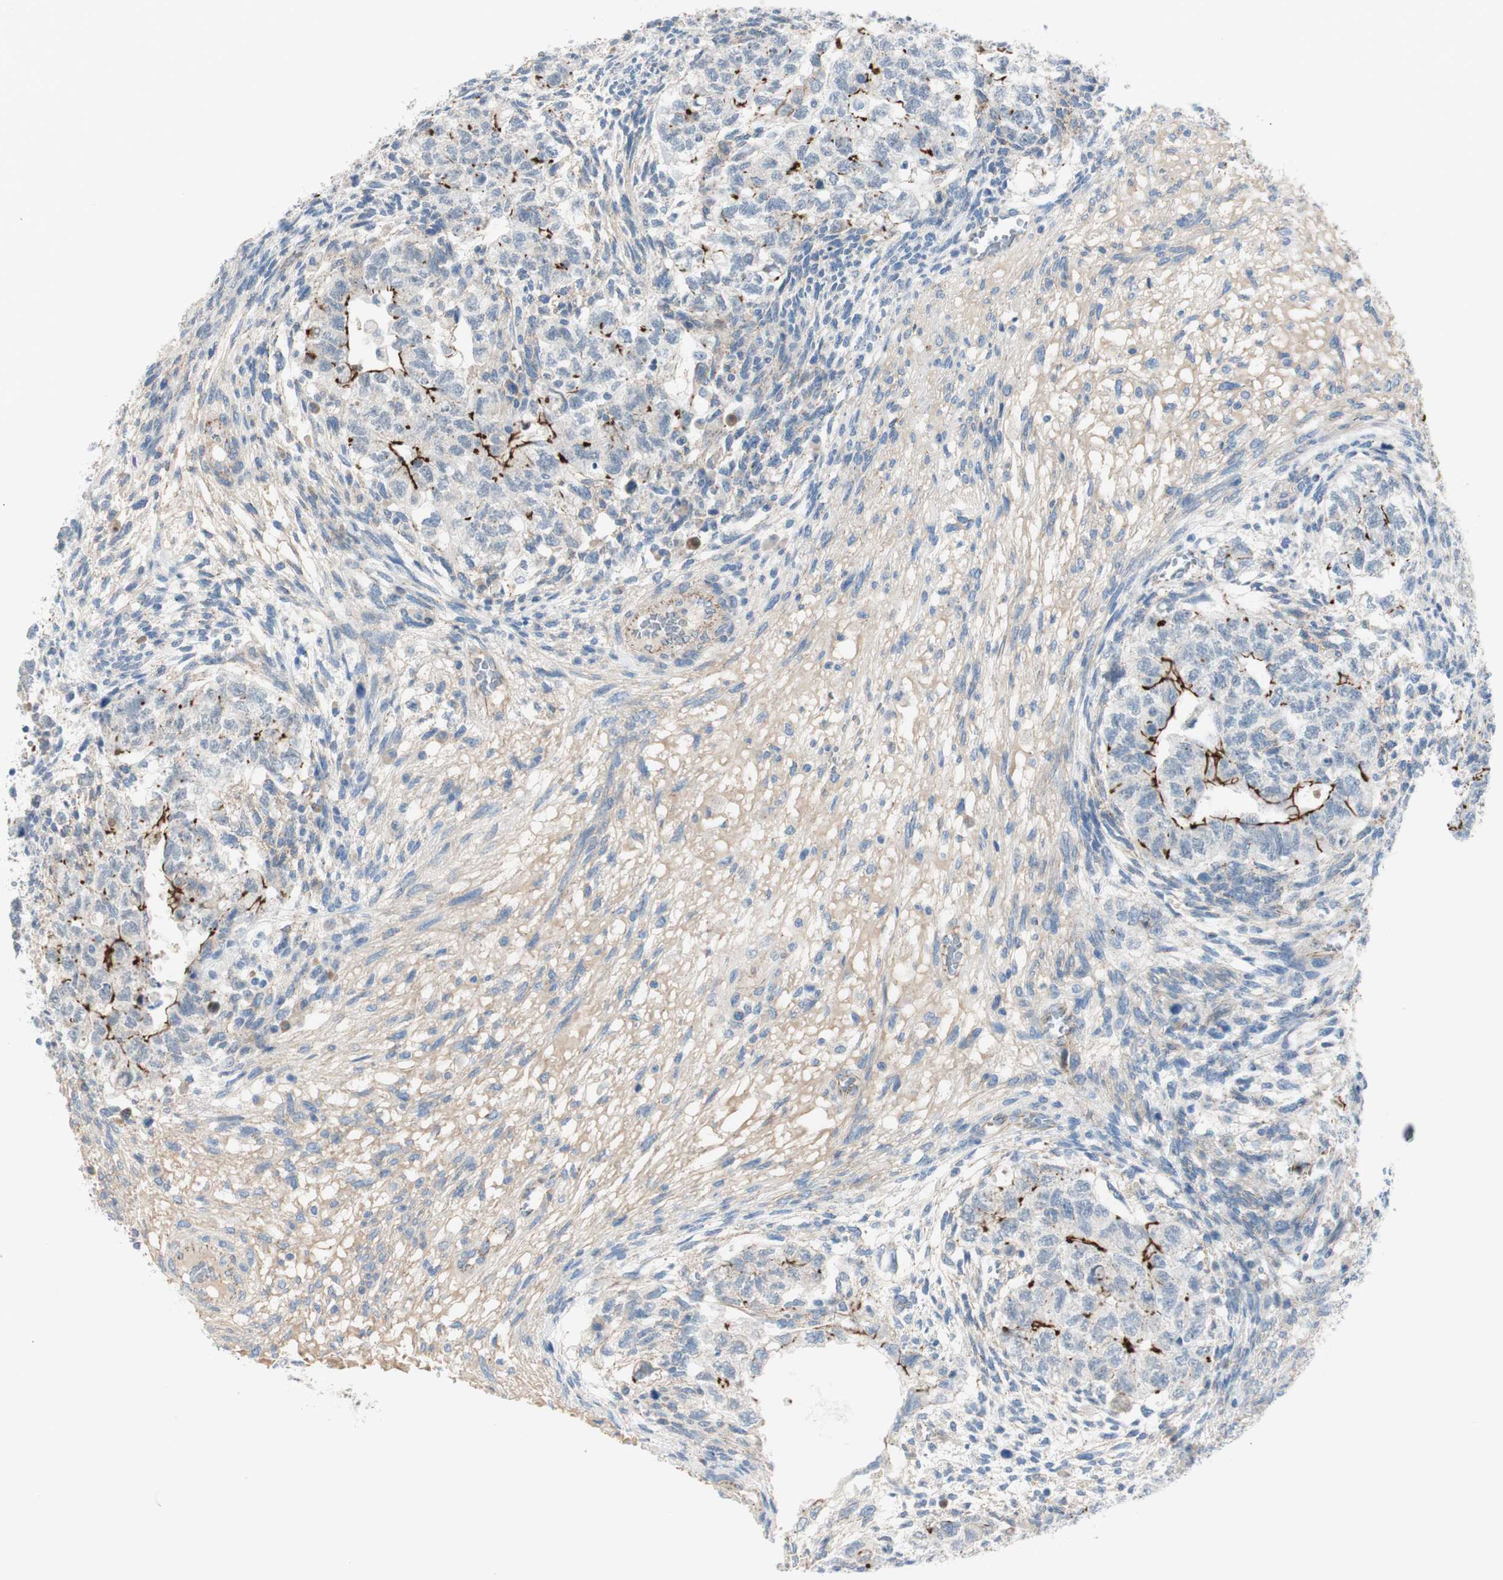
{"staining": {"intensity": "moderate", "quantity": "25%-75%", "location": "cytoplasmic/membranous"}, "tissue": "testis cancer", "cell_type": "Tumor cells", "image_type": "cancer", "snomed": [{"axis": "morphology", "description": "Normal tissue, NOS"}, {"axis": "morphology", "description": "Carcinoma, Embryonal, NOS"}, {"axis": "topography", "description": "Testis"}], "caption": "Immunohistochemical staining of testis embryonal carcinoma exhibits medium levels of moderate cytoplasmic/membranous protein staining in approximately 25%-75% of tumor cells.", "gene": "TJP1", "patient": {"sex": "male", "age": 36}}